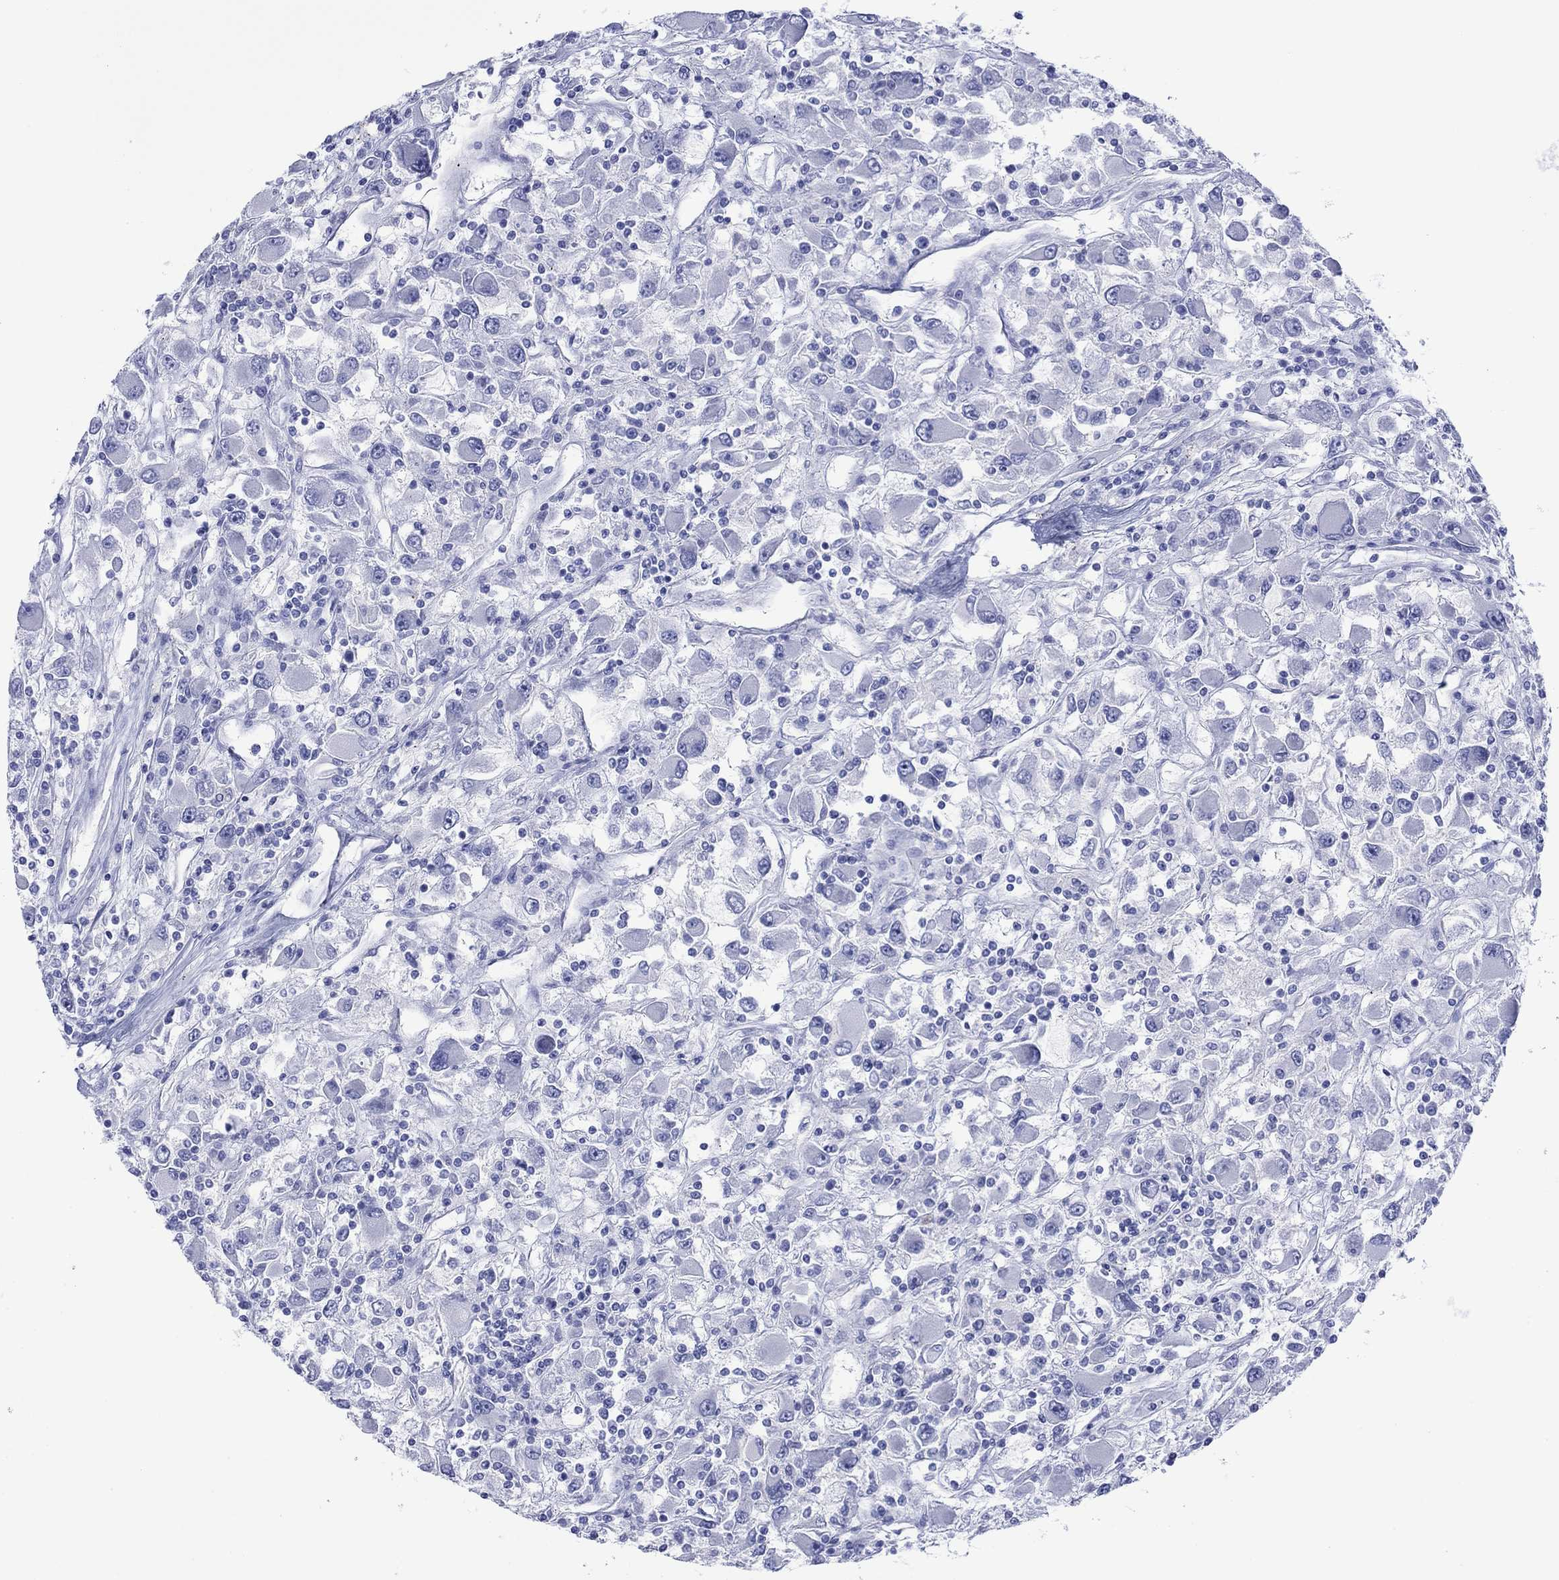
{"staining": {"intensity": "negative", "quantity": "none", "location": "none"}, "tissue": "renal cancer", "cell_type": "Tumor cells", "image_type": "cancer", "snomed": [{"axis": "morphology", "description": "Adenocarcinoma, NOS"}, {"axis": "topography", "description": "Kidney"}], "caption": "This is an immunohistochemistry (IHC) micrograph of renal adenocarcinoma. There is no positivity in tumor cells.", "gene": "MLANA", "patient": {"sex": "female", "age": 67}}